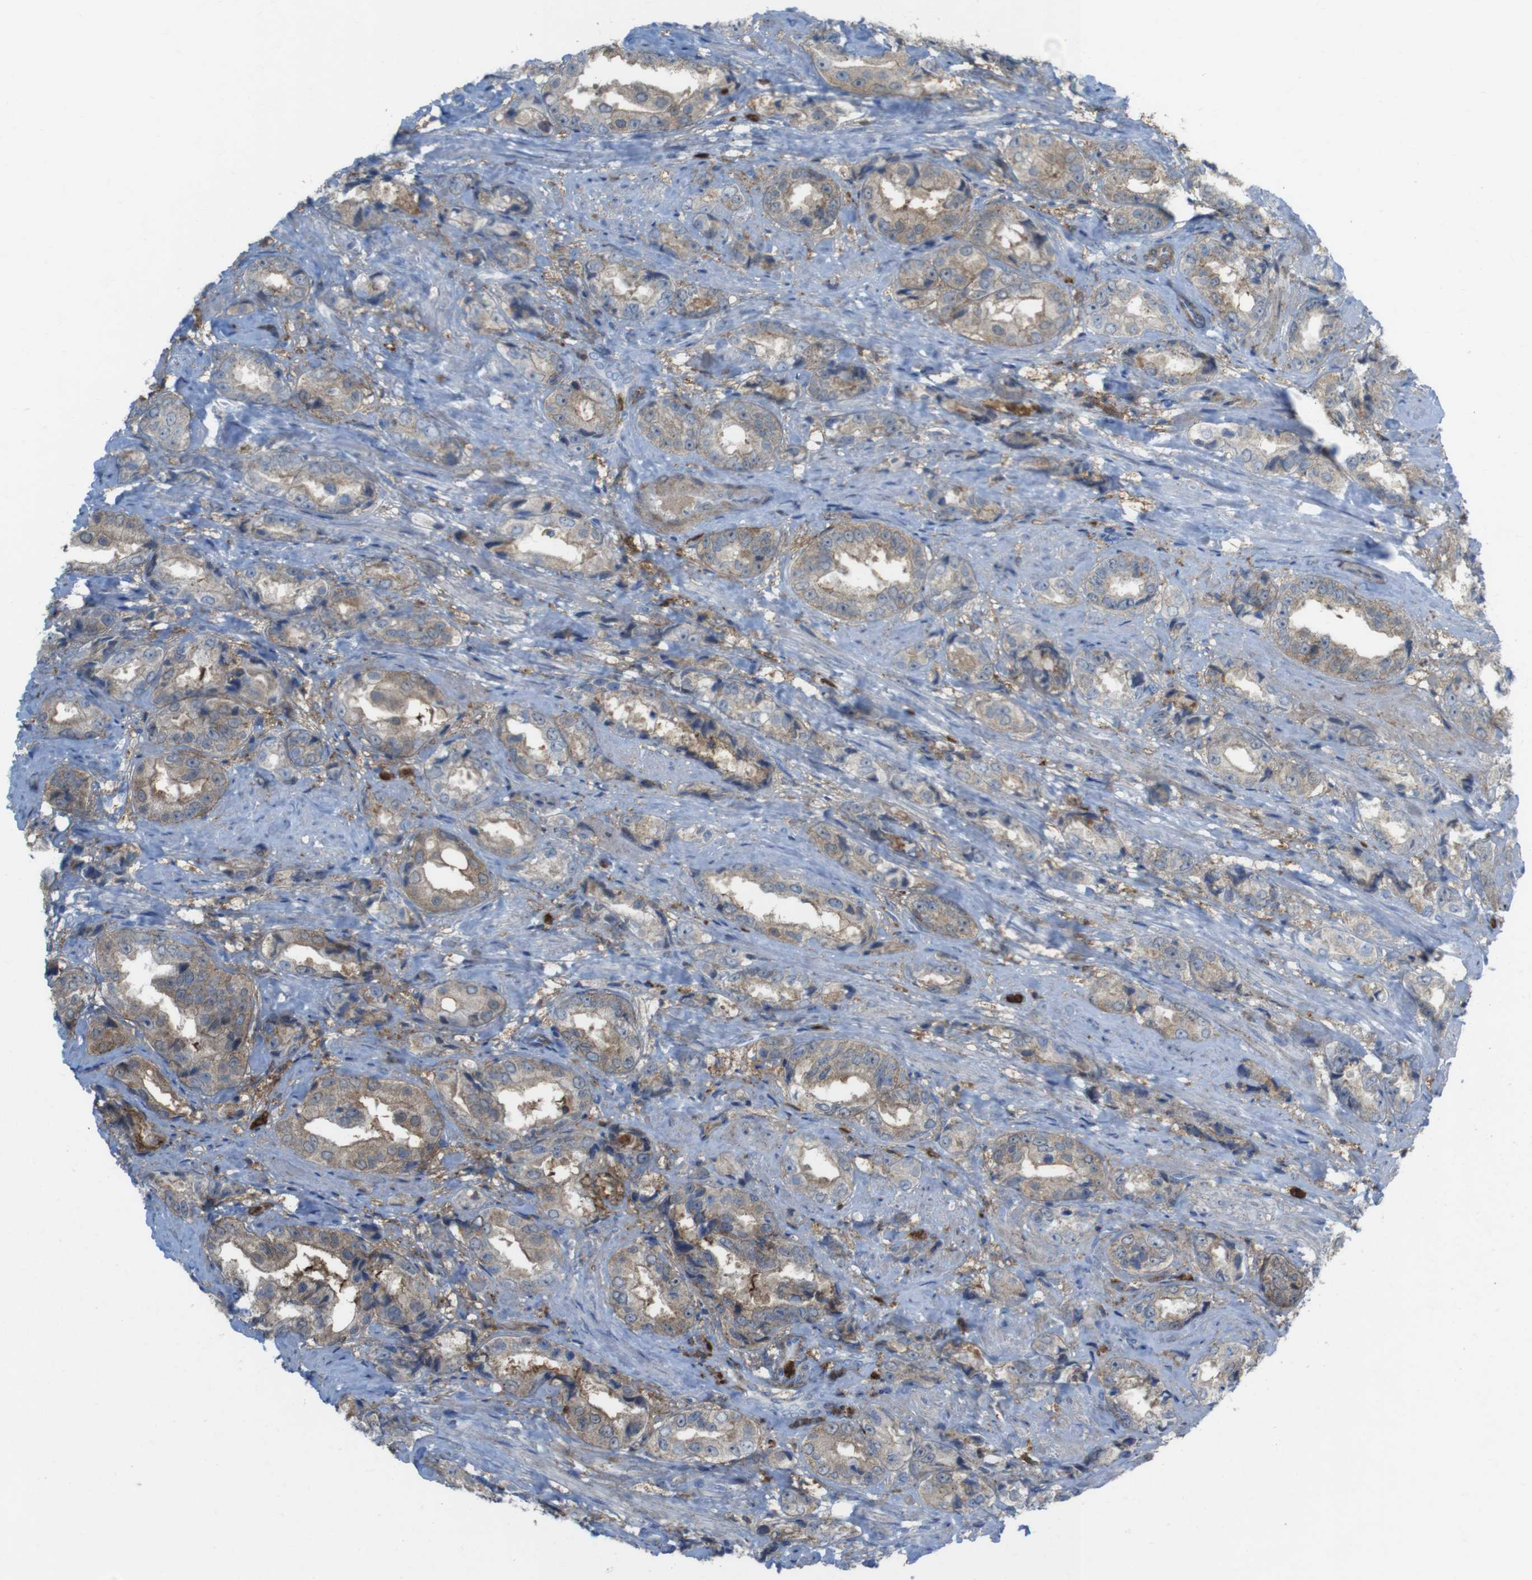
{"staining": {"intensity": "weak", "quantity": ">75%", "location": "cytoplasmic/membranous"}, "tissue": "prostate cancer", "cell_type": "Tumor cells", "image_type": "cancer", "snomed": [{"axis": "morphology", "description": "Adenocarcinoma, High grade"}, {"axis": "topography", "description": "Prostate"}], "caption": "The image displays staining of adenocarcinoma (high-grade) (prostate), revealing weak cytoplasmic/membranous protein positivity (brown color) within tumor cells.", "gene": "PRKCD", "patient": {"sex": "male", "age": 61}}